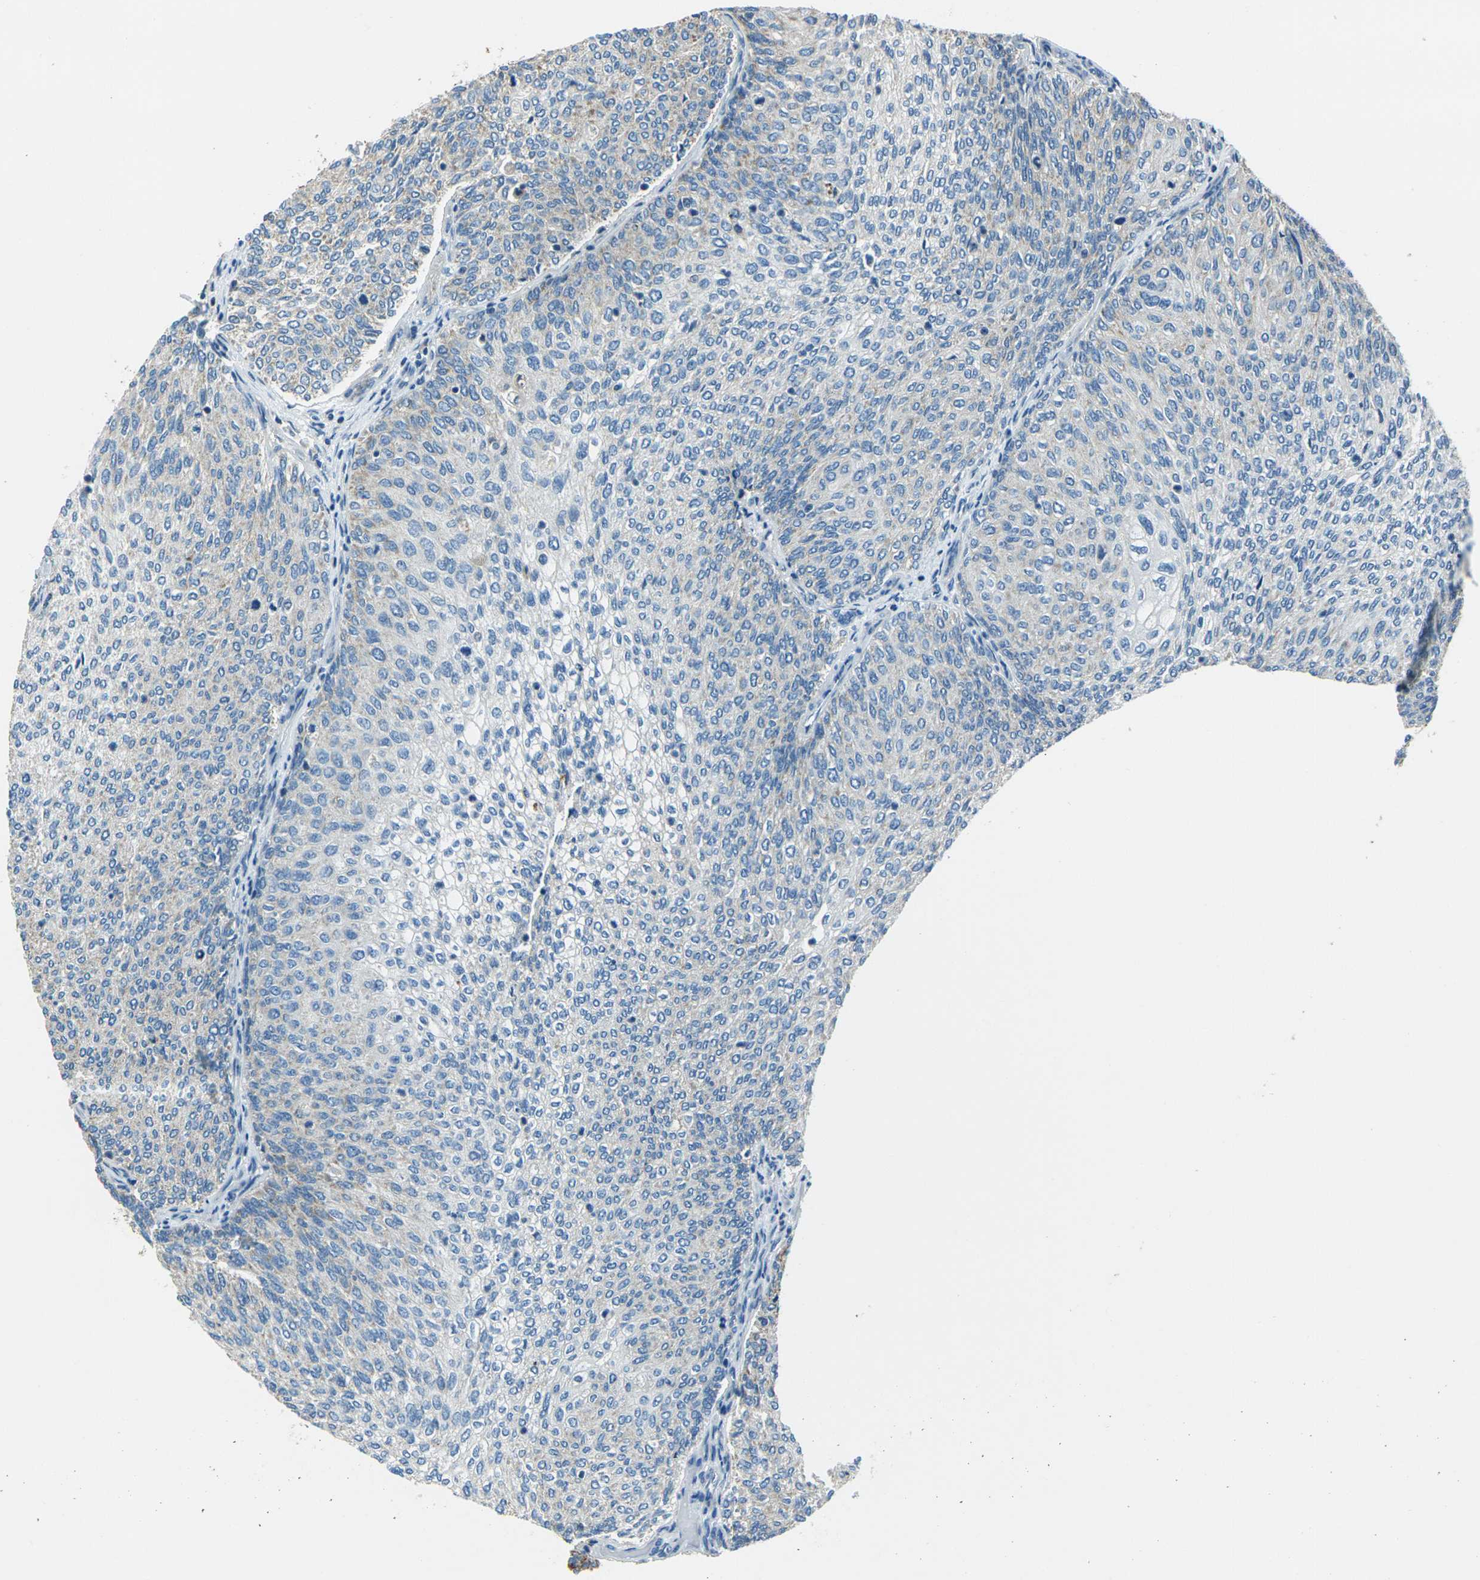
{"staining": {"intensity": "negative", "quantity": "none", "location": "none"}, "tissue": "urothelial cancer", "cell_type": "Tumor cells", "image_type": "cancer", "snomed": [{"axis": "morphology", "description": "Urothelial carcinoma, Low grade"}, {"axis": "topography", "description": "Urinary bladder"}], "caption": "This histopathology image is of urothelial carcinoma (low-grade) stained with immunohistochemistry to label a protein in brown with the nuclei are counter-stained blue. There is no positivity in tumor cells.", "gene": "IRF3", "patient": {"sex": "female", "age": 79}}